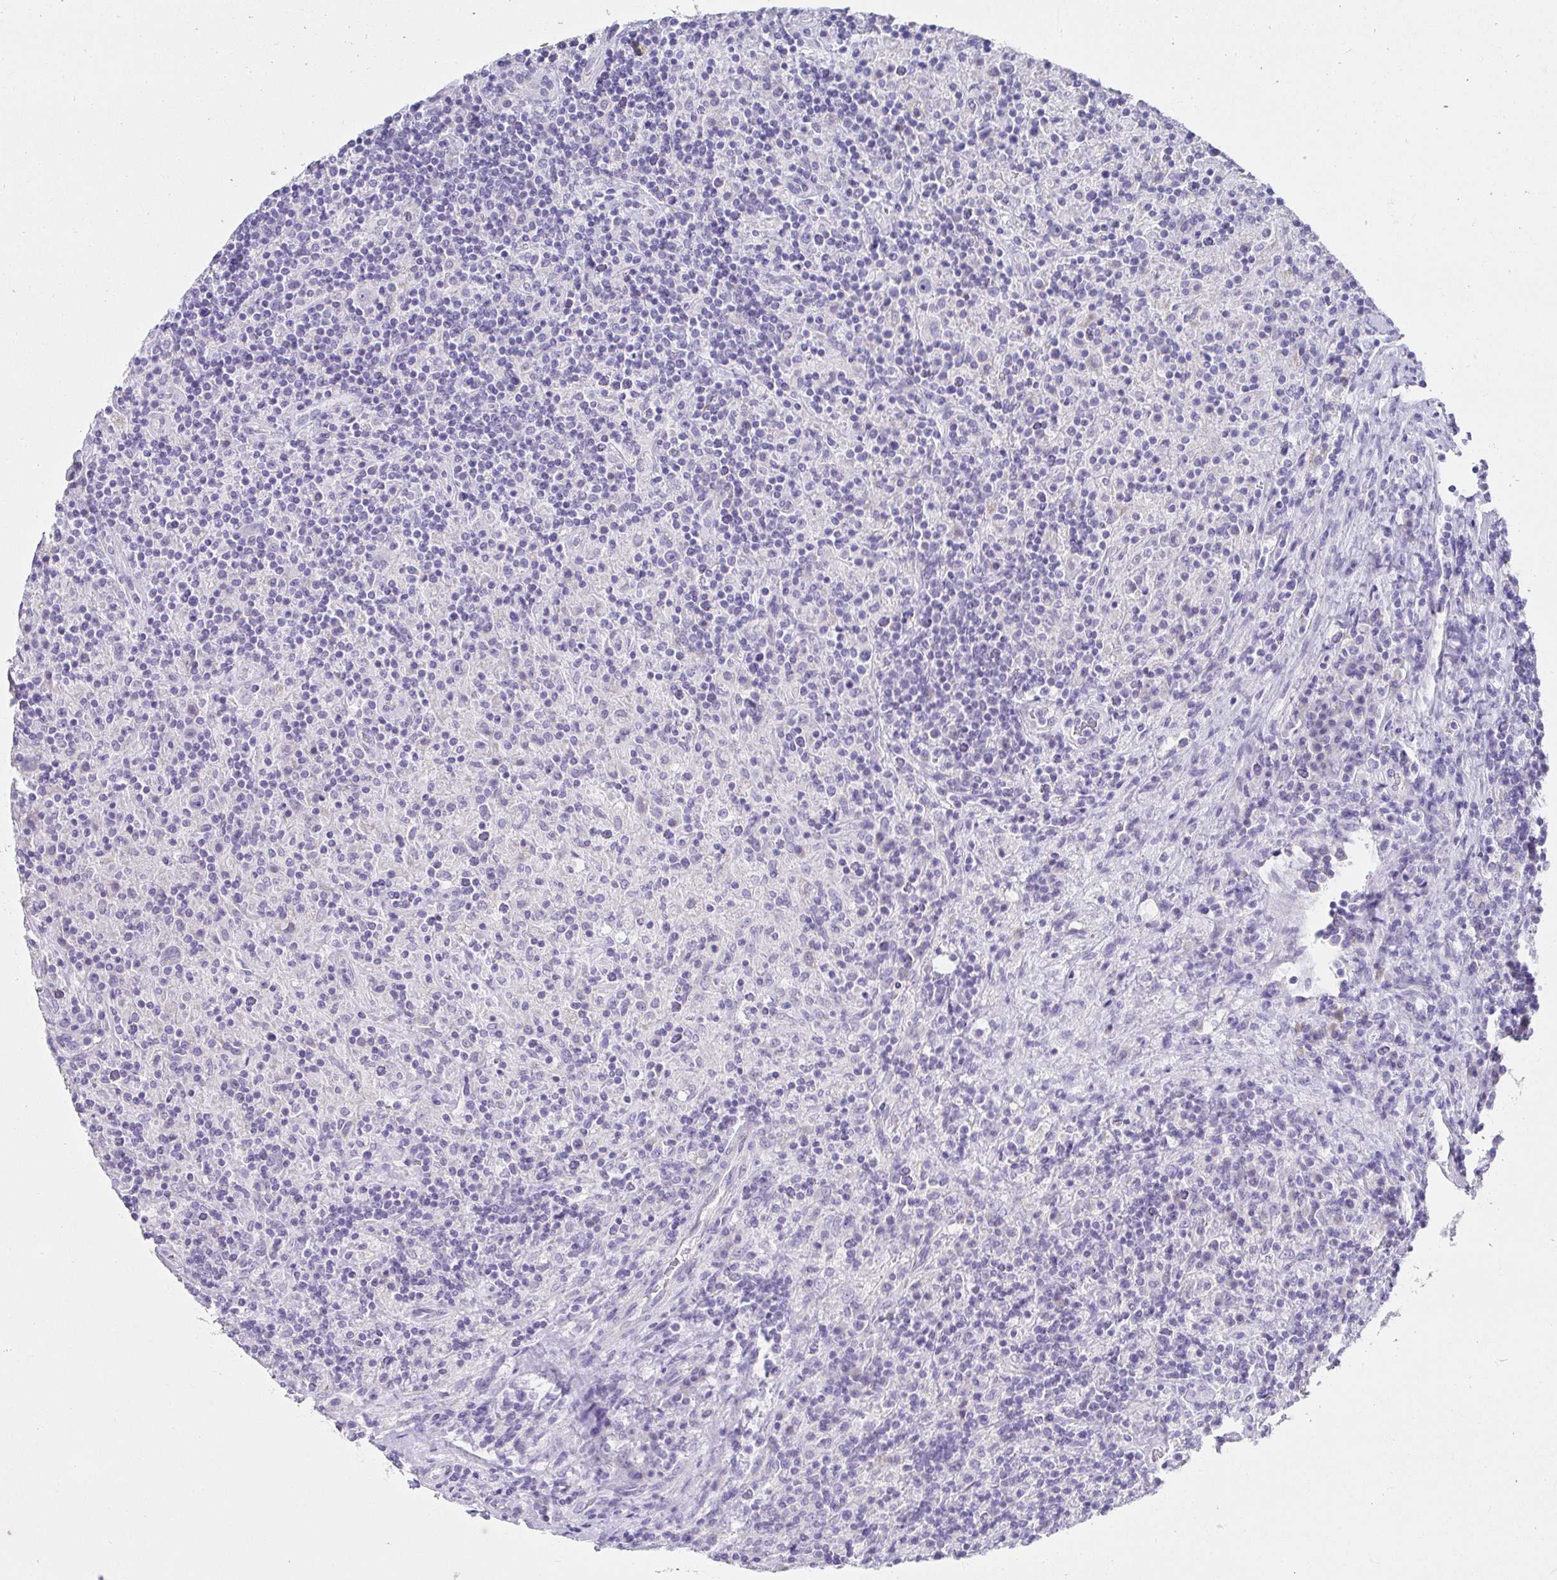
{"staining": {"intensity": "negative", "quantity": "none", "location": "none"}, "tissue": "lymphoma", "cell_type": "Tumor cells", "image_type": "cancer", "snomed": [{"axis": "morphology", "description": "Hodgkin's disease, NOS"}, {"axis": "topography", "description": "Lymph node"}], "caption": "This is an immunohistochemistry micrograph of lymphoma. There is no positivity in tumor cells.", "gene": "VGLL1", "patient": {"sex": "male", "age": 70}}